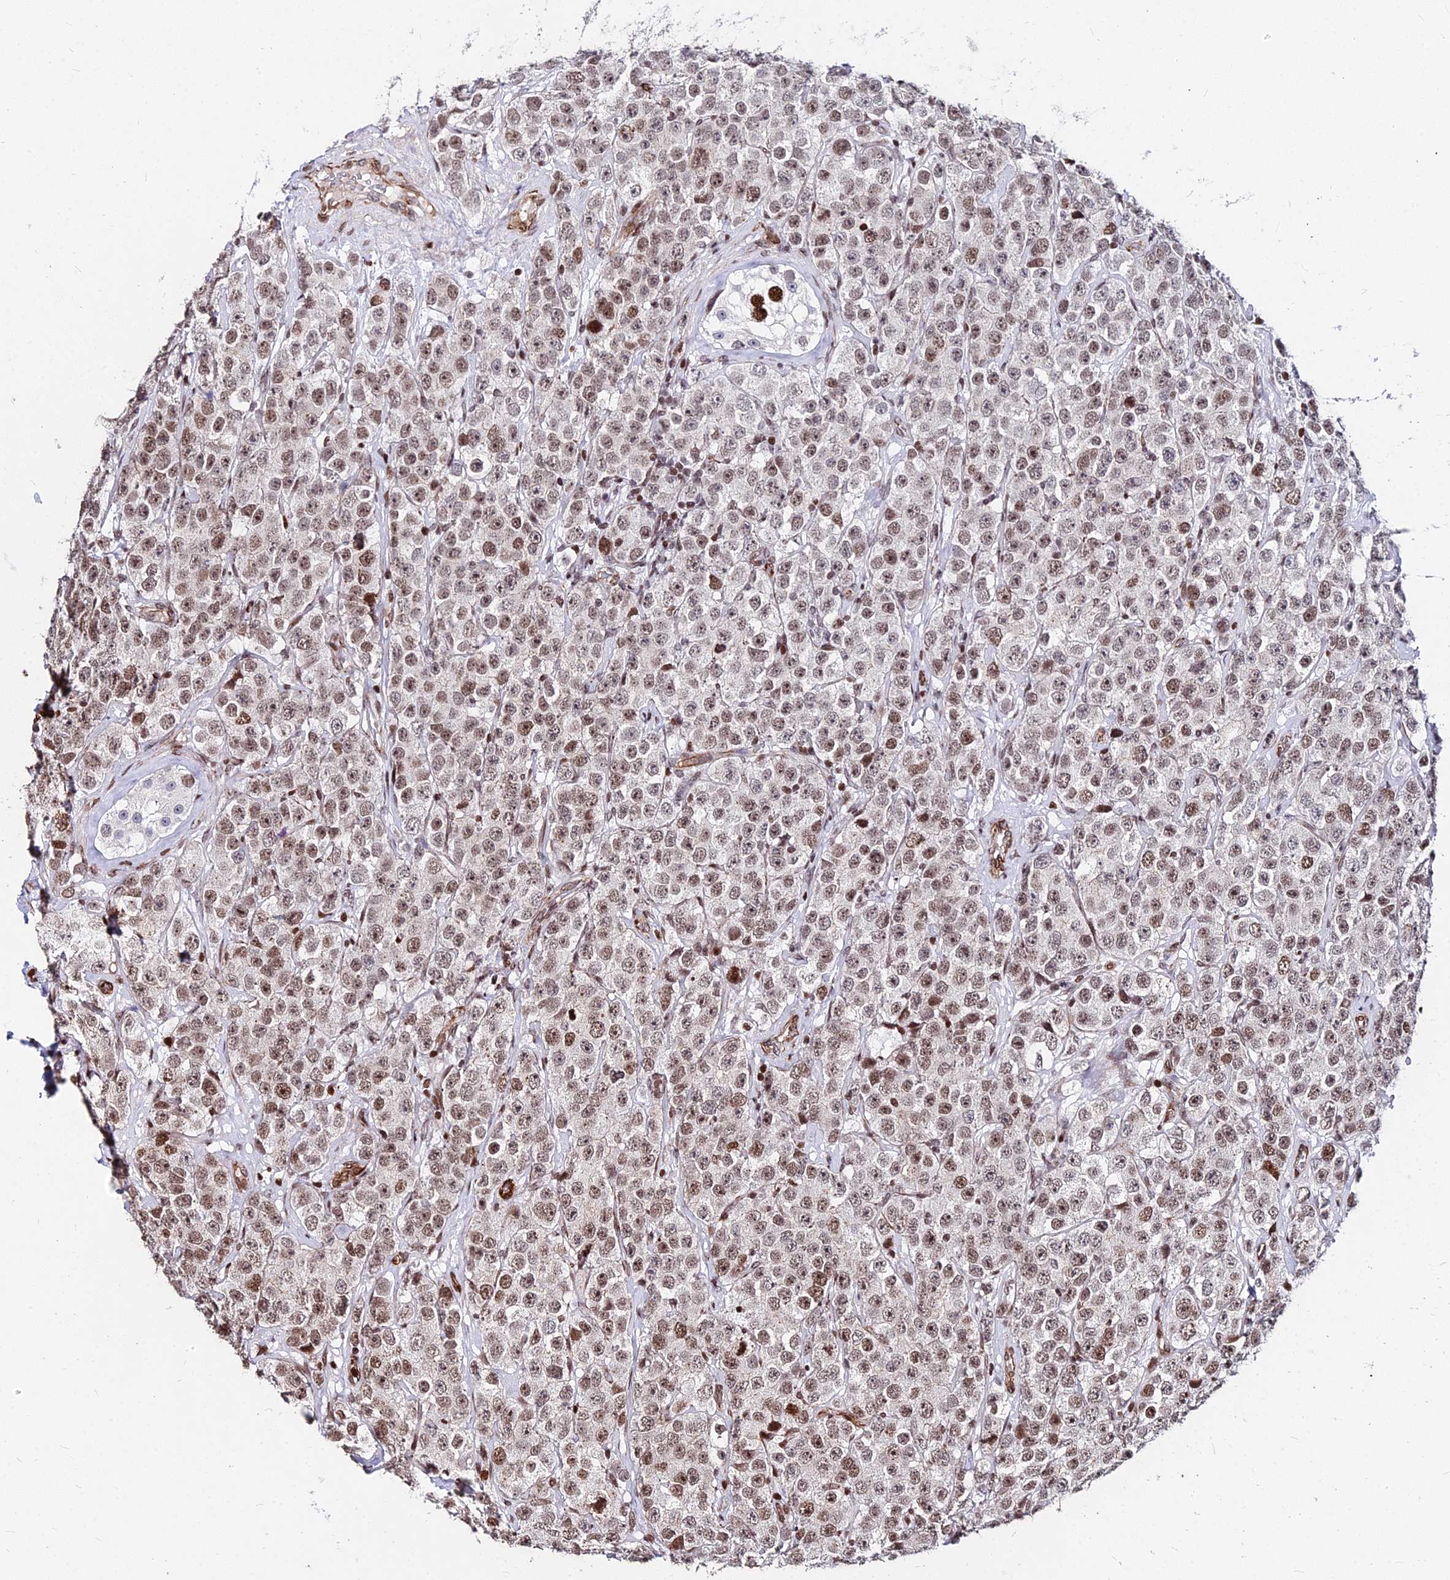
{"staining": {"intensity": "moderate", "quantity": ">75%", "location": "nuclear"}, "tissue": "testis cancer", "cell_type": "Tumor cells", "image_type": "cancer", "snomed": [{"axis": "morphology", "description": "Seminoma, NOS"}, {"axis": "topography", "description": "Testis"}], "caption": "A high-resolution histopathology image shows immunohistochemistry (IHC) staining of testis seminoma, which displays moderate nuclear positivity in about >75% of tumor cells.", "gene": "NYAP2", "patient": {"sex": "male", "age": 28}}